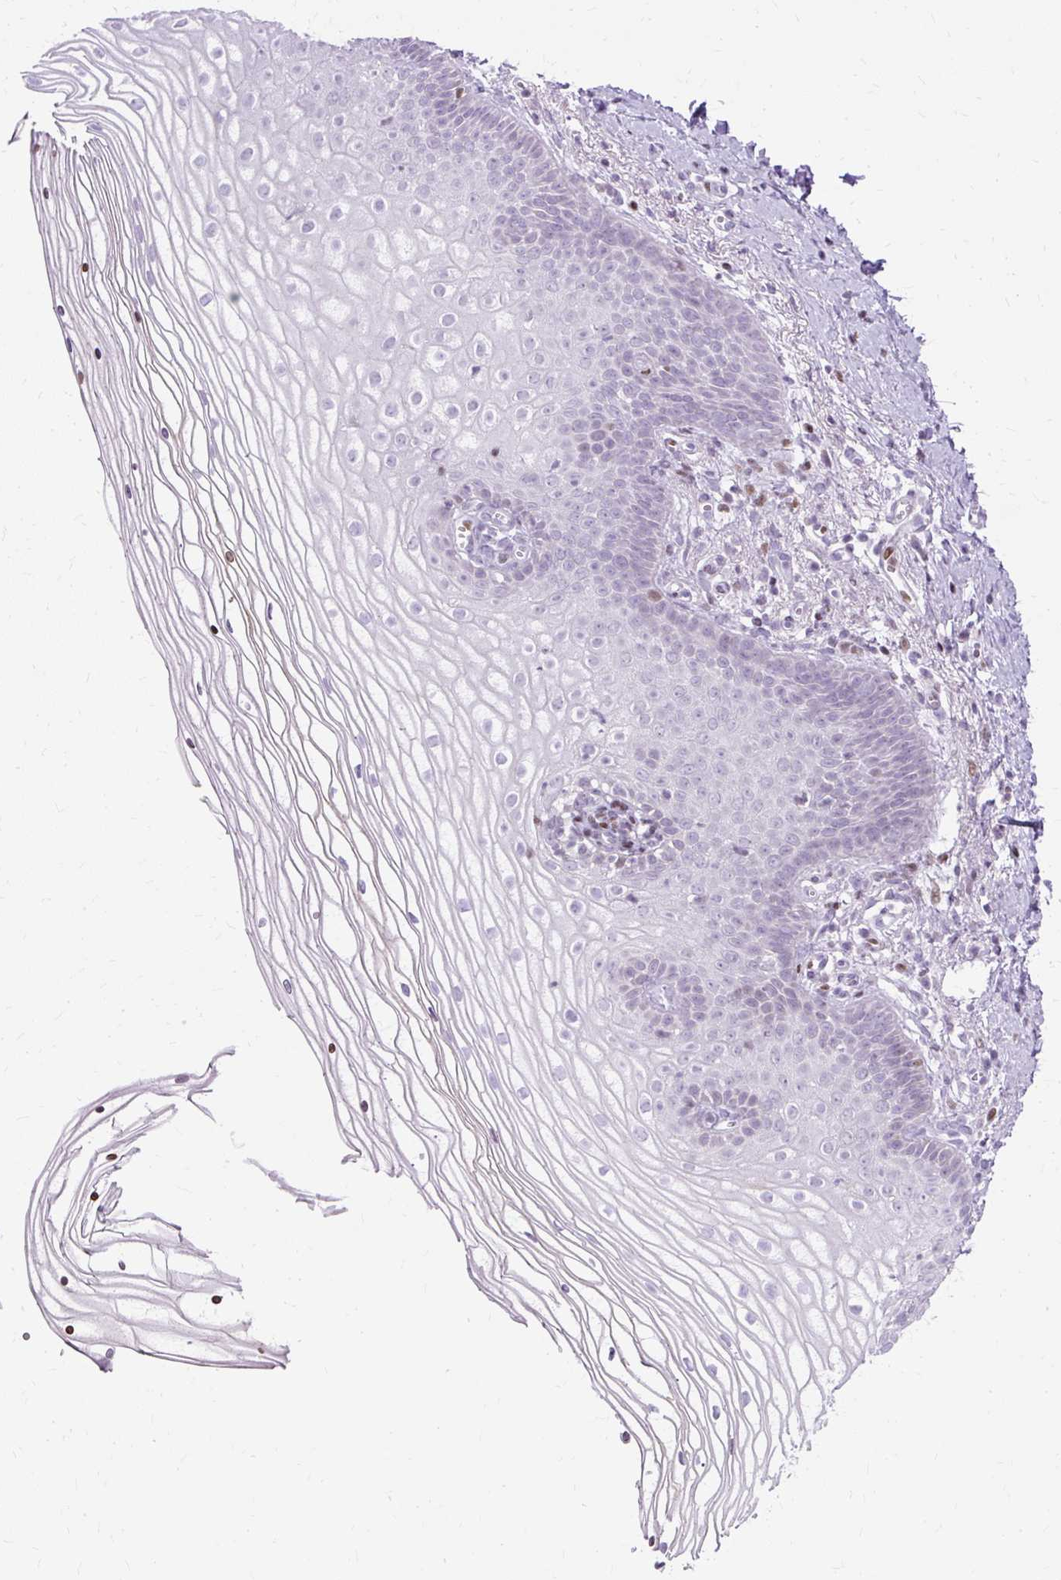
{"staining": {"intensity": "moderate", "quantity": "<25%", "location": "nuclear"}, "tissue": "vagina", "cell_type": "Squamous epithelial cells", "image_type": "normal", "snomed": [{"axis": "morphology", "description": "Normal tissue, NOS"}, {"axis": "topography", "description": "Vagina"}], "caption": "A high-resolution histopathology image shows IHC staining of unremarkable vagina, which shows moderate nuclear expression in about <25% of squamous epithelial cells.", "gene": "TMEM177", "patient": {"sex": "female", "age": 56}}